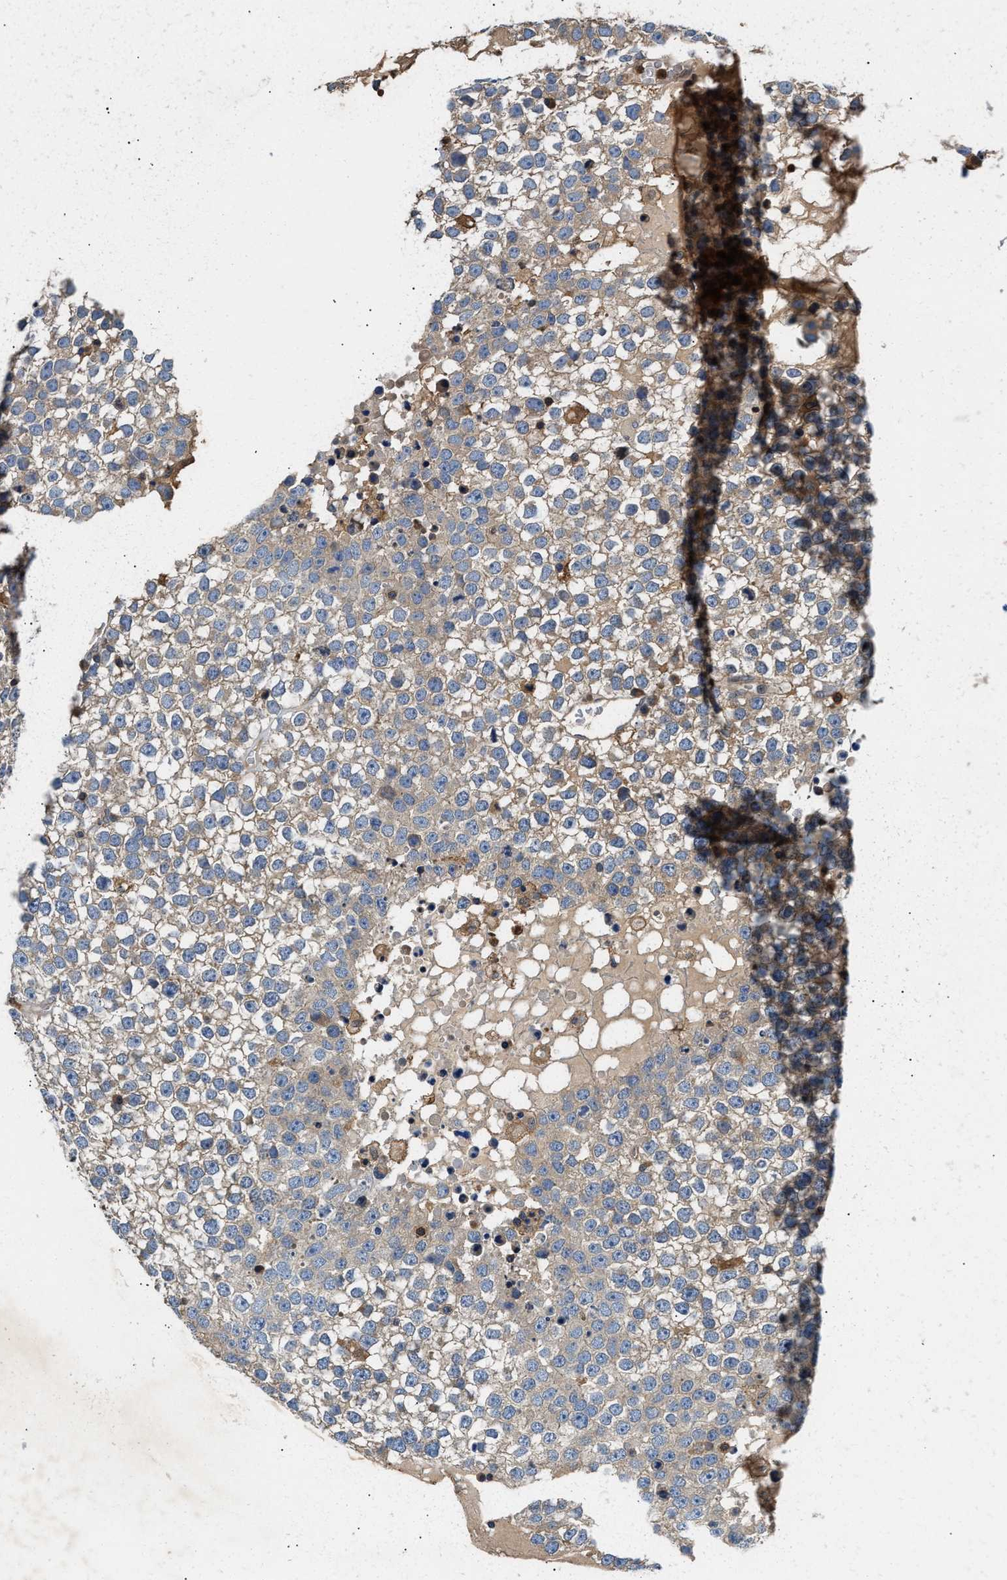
{"staining": {"intensity": "weak", "quantity": "25%-75%", "location": "cytoplasmic/membranous"}, "tissue": "testis cancer", "cell_type": "Tumor cells", "image_type": "cancer", "snomed": [{"axis": "morphology", "description": "Seminoma, NOS"}, {"axis": "topography", "description": "Testis"}], "caption": "Protein expression analysis of testis cancer shows weak cytoplasmic/membranous staining in about 25%-75% of tumor cells. The staining was performed using DAB to visualize the protein expression in brown, while the nuclei were stained in blue with hematoxylin (Magnification: 20x).", "gene": "OSTF1", "patient": {"sex": "male", "age": 65}}